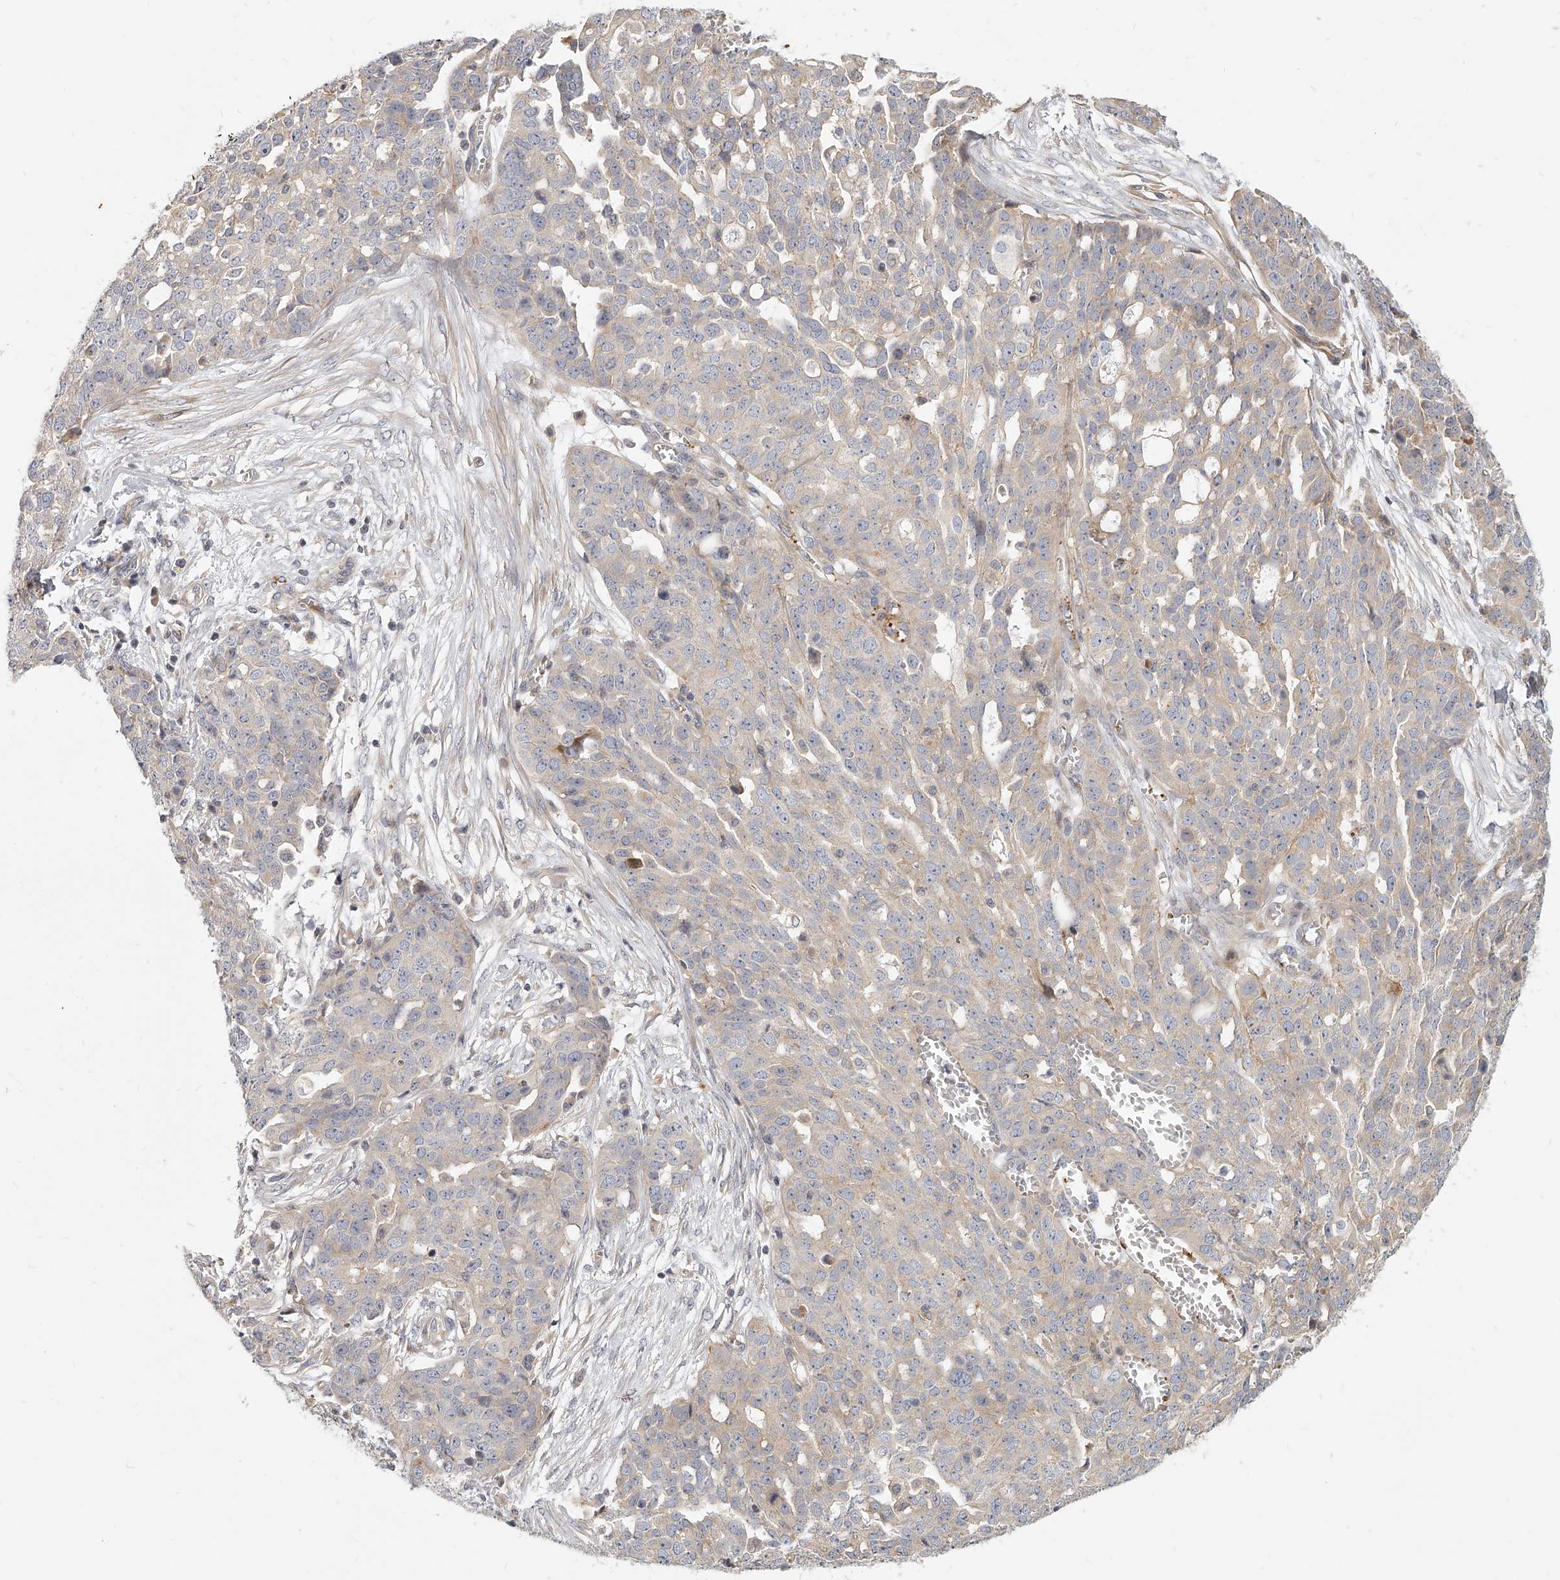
{"staining": {"intensity": "weak", "quantity": "<25%", "location": "cytoplasmic/membranous"}, "tissue": "ovarian cancer", "cell_type": "Tumor cells", "image_type": "cancer", "snomed": [{"axis": "morphology", "description": "Cystadenocarcinoma, serous, NOS"}, {"axis": "topography", "description": "Soft tissue"}, {"axis": "topography", "description": "Ovary"}], "caption": "High power microscopy photomicrograph of an IHC micrograph of ovarian cancer (serous cystadenocarcinoma), revealing no significant positivity in tumor cells.", "gene": "SLC37A1", "patient": {"sex": "female", "age": 57}}